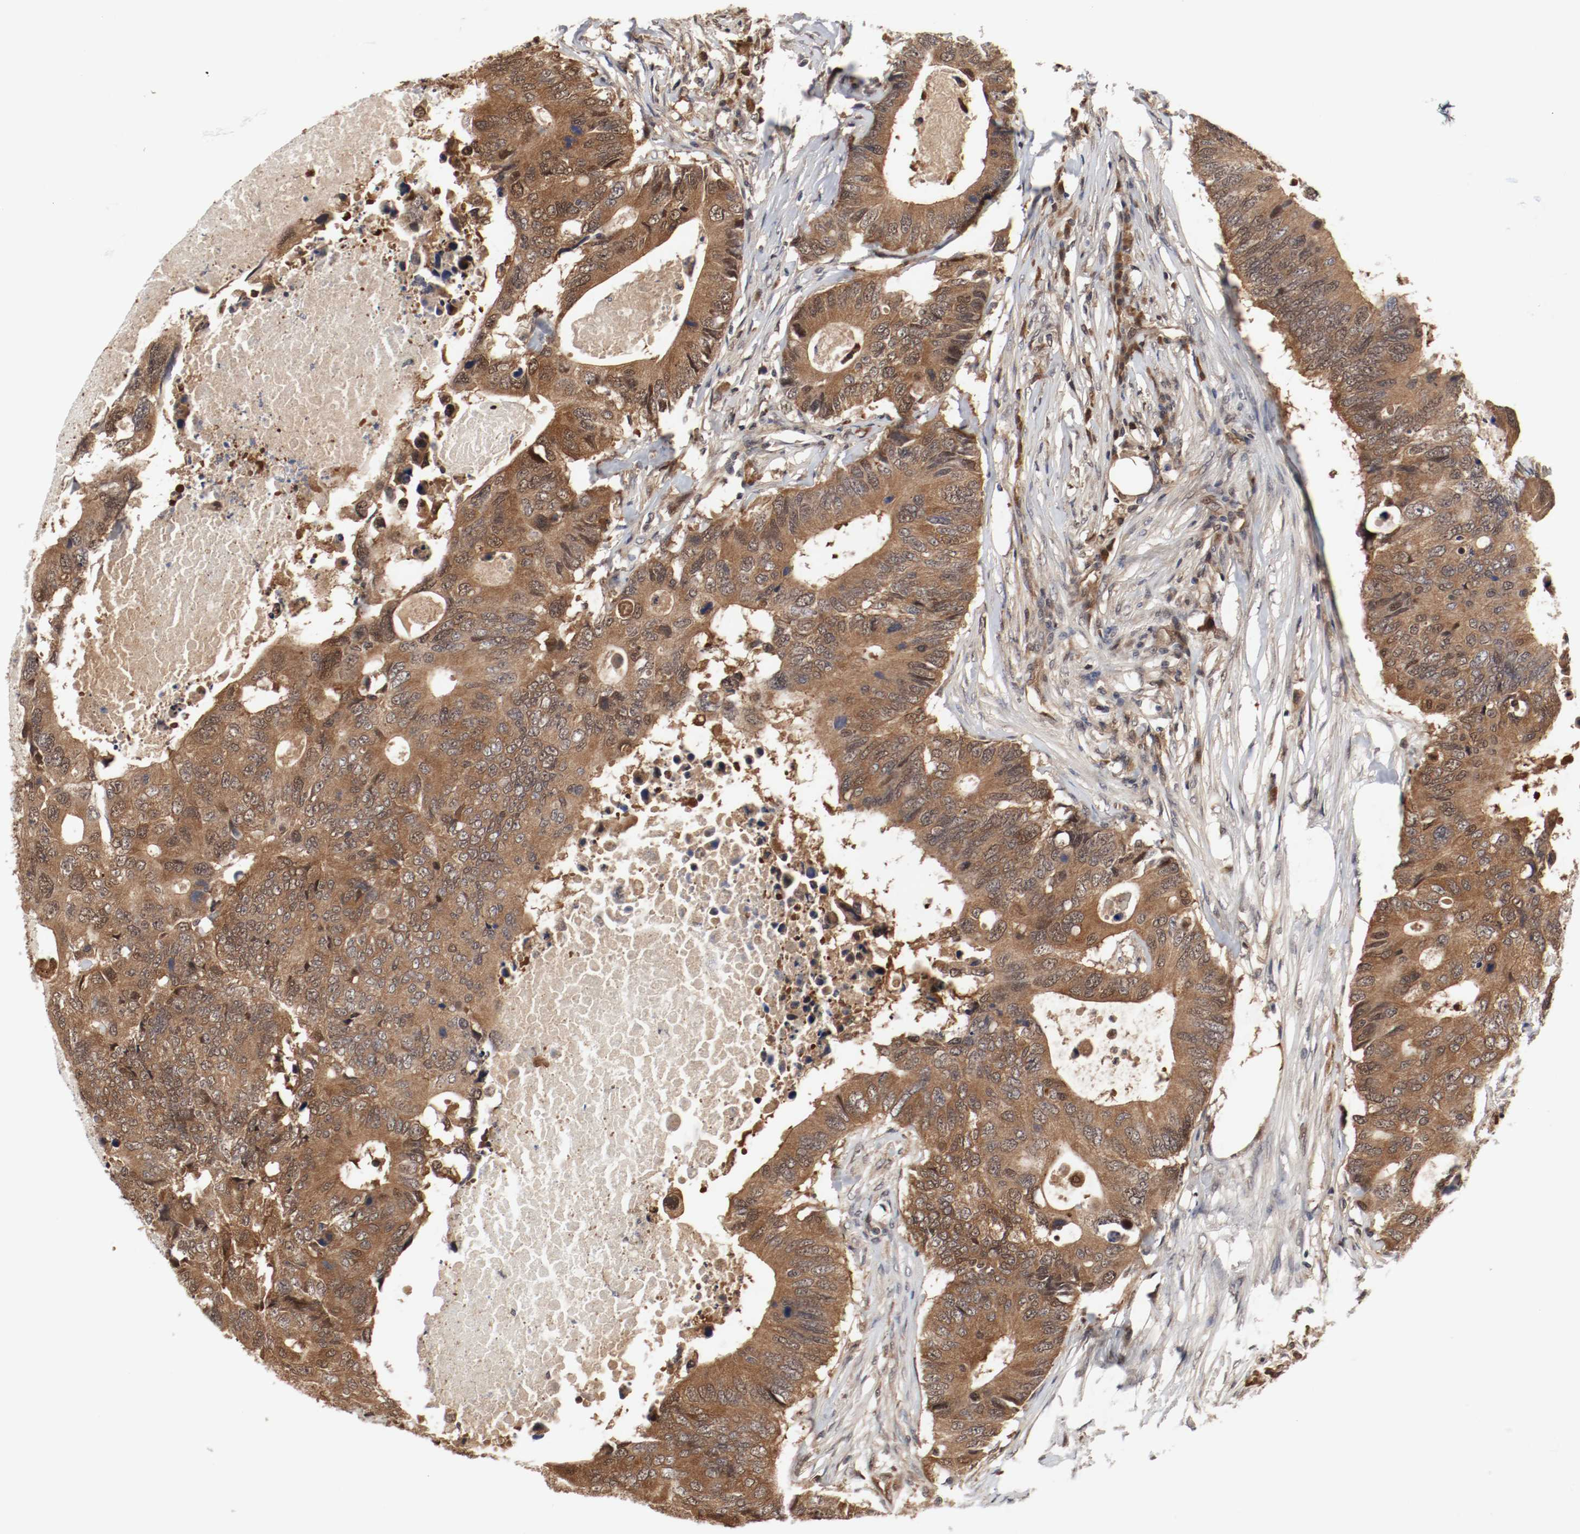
{"staining": {"intensity": "moderate", "quantity": ">75%", "location": "cytoplasmic/membranous,nuclear"}, "tissue": "colorectal cancer", "cell_type": "Tumor cells", "image_type": "cancer", "snomed": [{"axis": "morphology", "description": "Adenocarcinoma, NOS"}, {"axis": "topography", "description": "Colon"}], "caption": "Moderate cytoplasmic/membranous and nuclear protein expression is seen in approximately >75% of tumor cells in colorectal cancer.", "gene": "AFG3L2", "patient": {"sex": "male", "age": 71}}